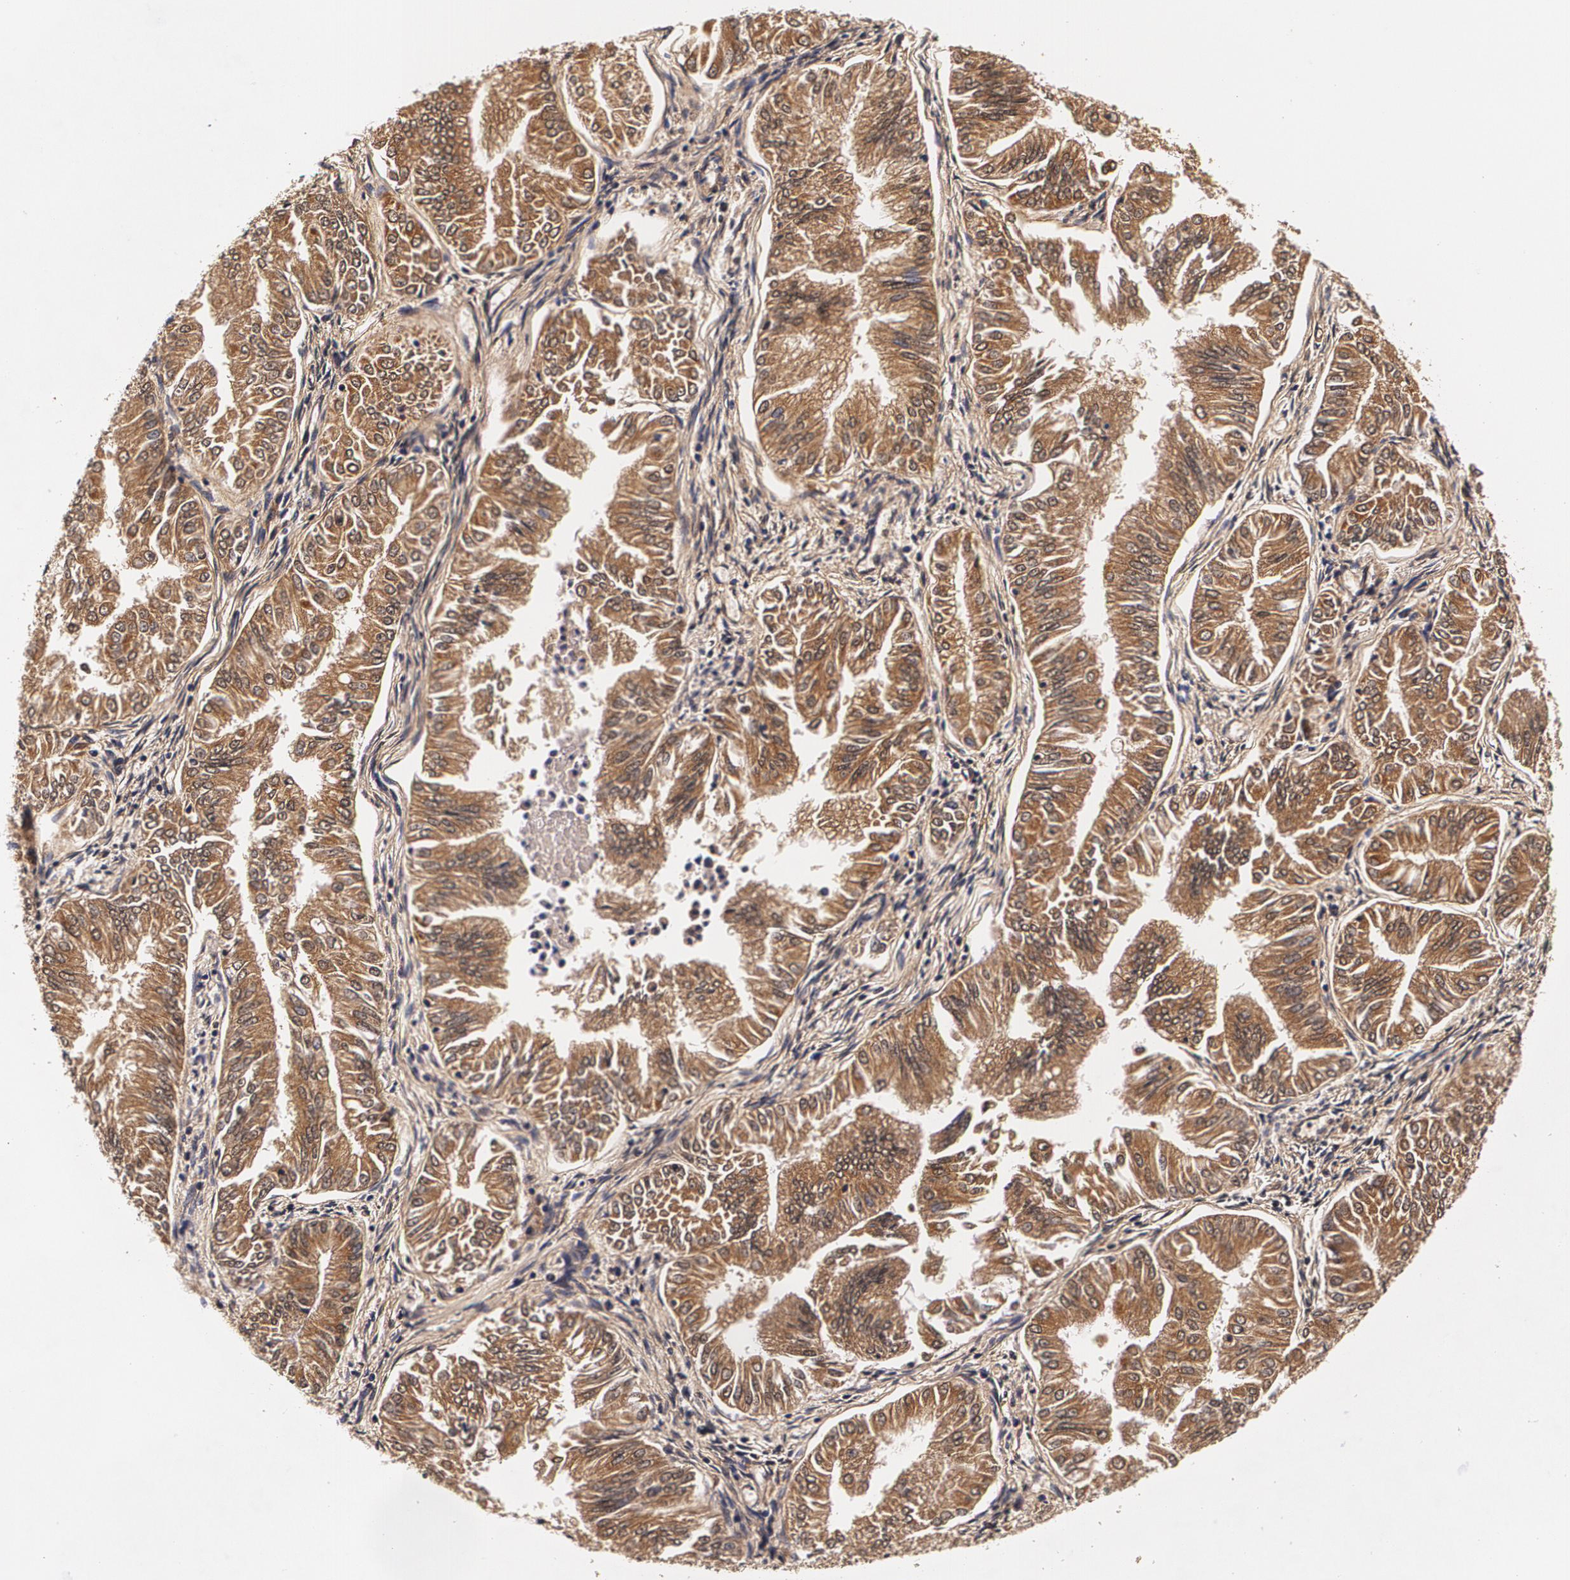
{"staining": {"intensity": "moderate", "quantity": ">75%", "location": "cytoplasmic/membranous"}, "tissue": "endometrial cancer", "cell_type": "Tumor cells", "image_type": "cancer", "snomed": [{"axis": "morphology", "description": "Adenocarcinoma, NOS"}, {"axis": "topography", "description": "Endometrium"}], "caption": "Brown immunohistochemical staining in human endometrial cancer (adenocarcinoma) shows moderate cytoplasmic/membranous positivity in about >75% of tumor cells. Nuclei are stained in blue.", "gene": "TTR", "patient": {"sex": "female", "age": 53}}